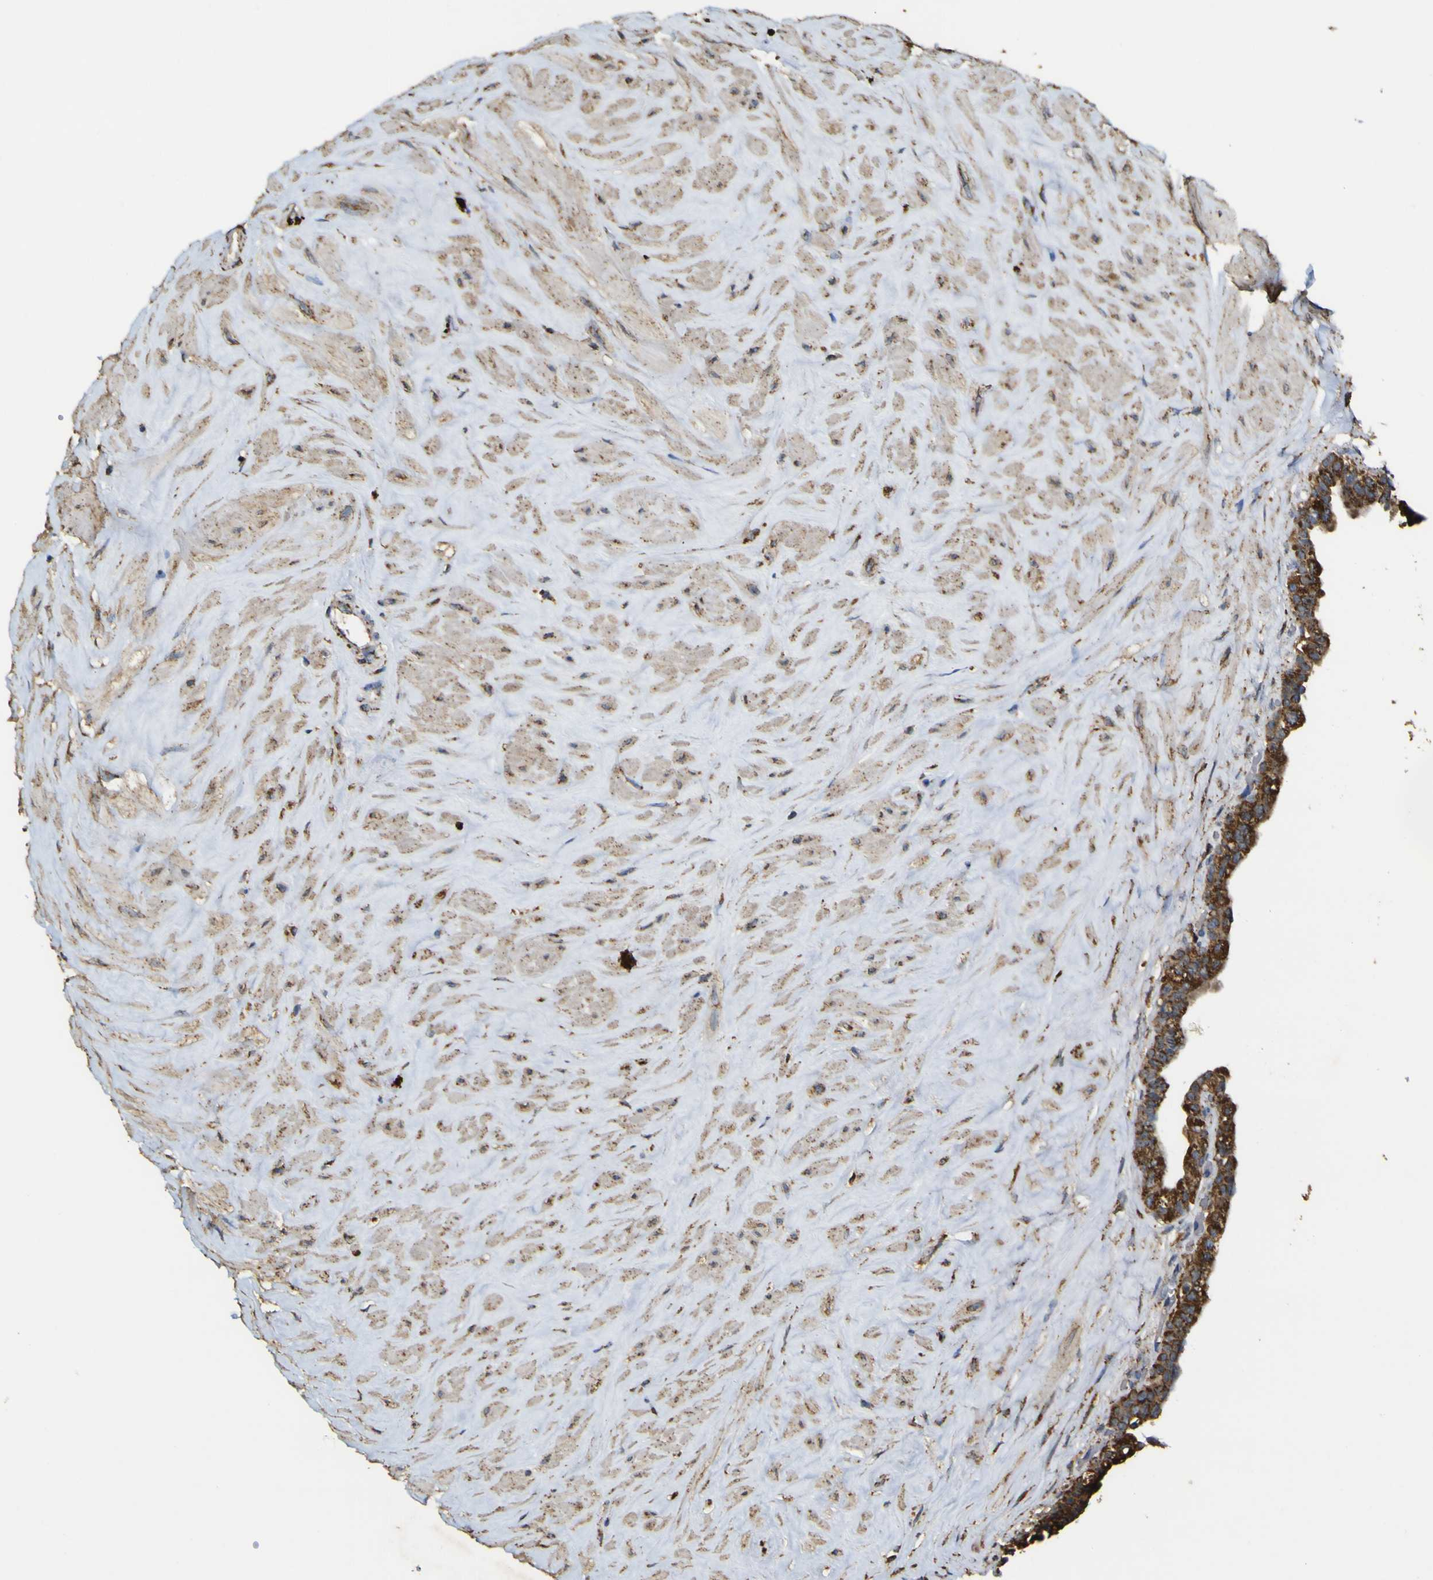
{"staining": {"intensity": "strong", "quantity": ">75%", "location": "cytoplasmic/membranous"}, "tissue": "seminal vesicle", "cell_type": "Glandular cells", "image_type": "normal", "snomed": [{"axis": "morphology", "description": "Normal tissue, NOS"}, {"axis": "topography", "description": "Seminal veicle"}], "caption": "A high-resolution micrograph shows IHC staining of normal seminal vesicle, which demonstrates strong cytoplasmic/membranous expression in about >75% of glandular cells.", "gene": "ACSL3", "patient": {"sex": "male", "age": 63}}